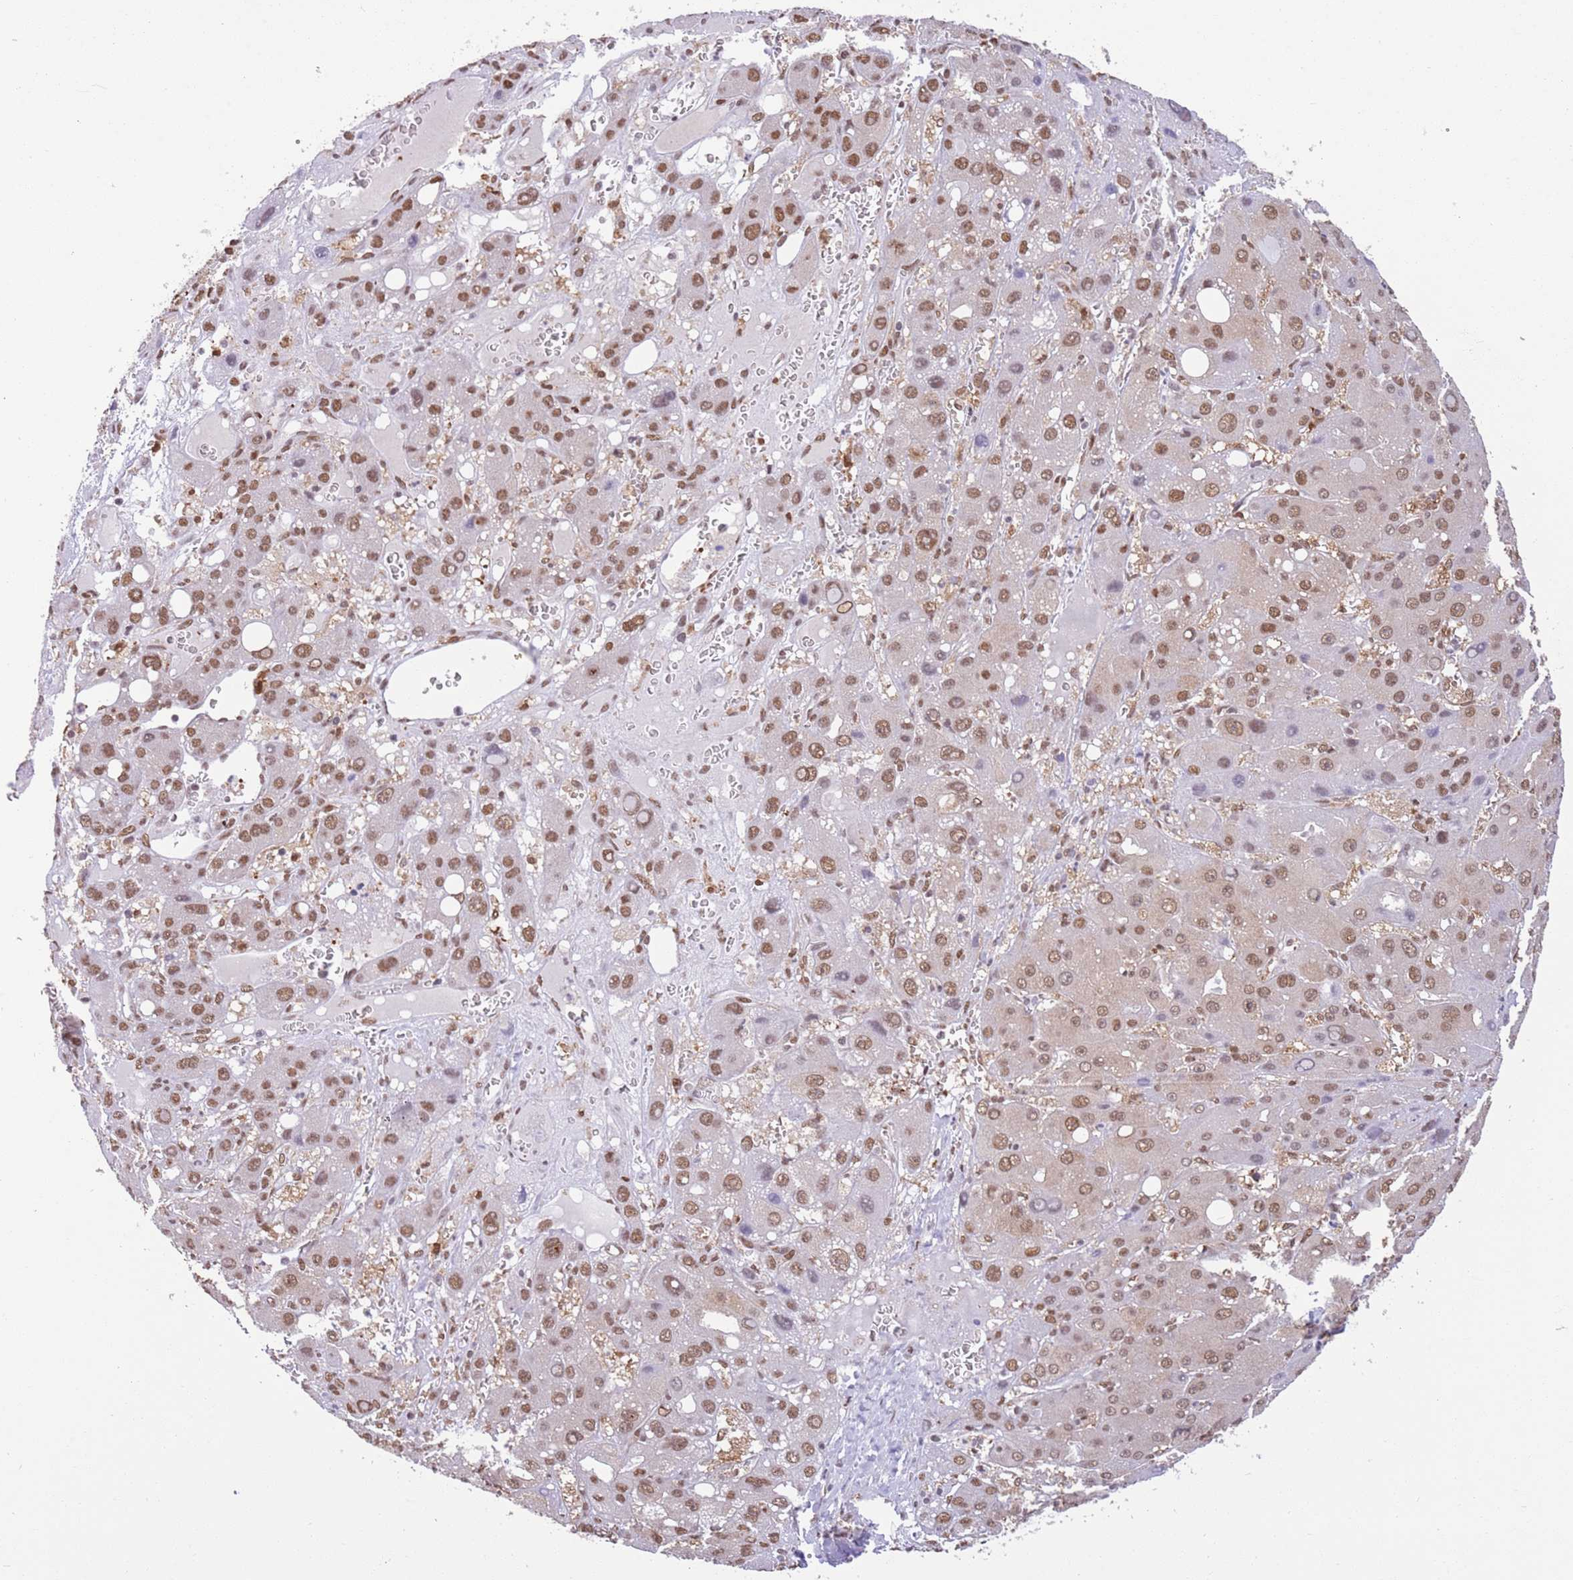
{"staining": {"intensity": "moderate", "quantity": ">75%", "location": "nuclear"}, "tissue": "liver cancer", "cell_type": "Tumor cells", "image_type": "cancer", "snomed": [{"axis": "morphology", "description": "Carcinoma, Hepatocellular, NOS"}, {"axis": "topography", "description": "Liver"}], "caption": "Liver cancer was stained to show a protein in brown. There is medium levels of moderate nuclear expression in approximately >75% of tumor cells. (Stains: DAB (3,3'-diaminobenzidine) in brown, nuclei in blue, Microscopy: brightfield microscopy at high magnification).", "gene": "TRIM32", "patient": {"sex": "male", "age": 55}}